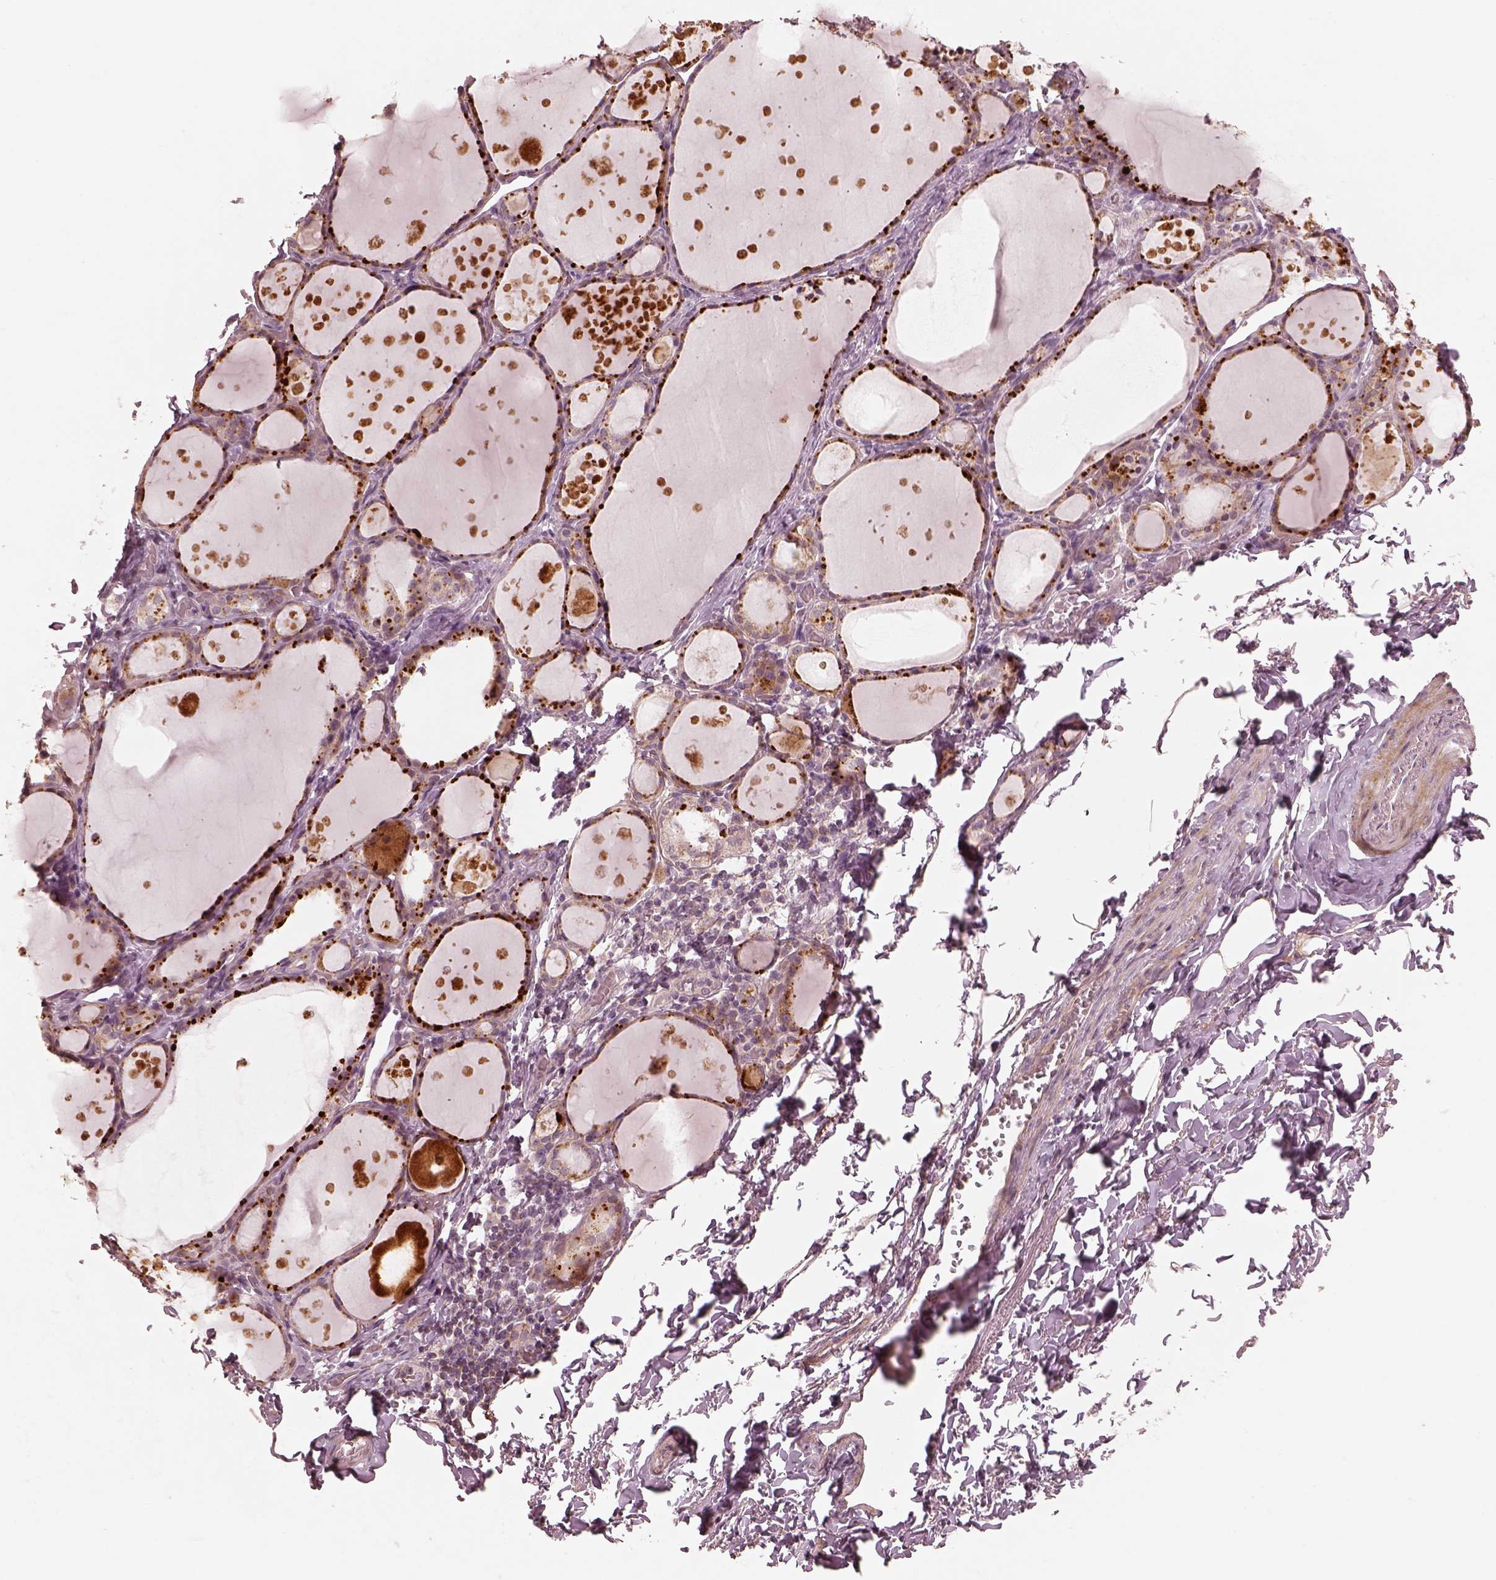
{"staining": {"intensity": "strong", "quantity": "25%-75%", "location": "cytoplasmic/membranous"}, "tissue": "thyroid gland", "cell_type": "Glandular cells", "image_type": "normal", "snomed": [{"axis": "morphology", "description": "Normal tissue, NOS"}, {"axis": "topography", "description": "Thyroid gland"}], "caption": "Immunohistochemistry (IHC) staining of benign thyroid gland, which displays high levels of strong cytoplasmic/membranous positivity in approximately 25%-75% of glandular cells indicating strong cytoplasmic/membranous protein expression. The staining was performed using DAB (brown) for protein detection and nuclei were counterstained in hematoxylin (blue).", "gene": "SLC25A46", "patient": {"sex": "male", "age": 68}}